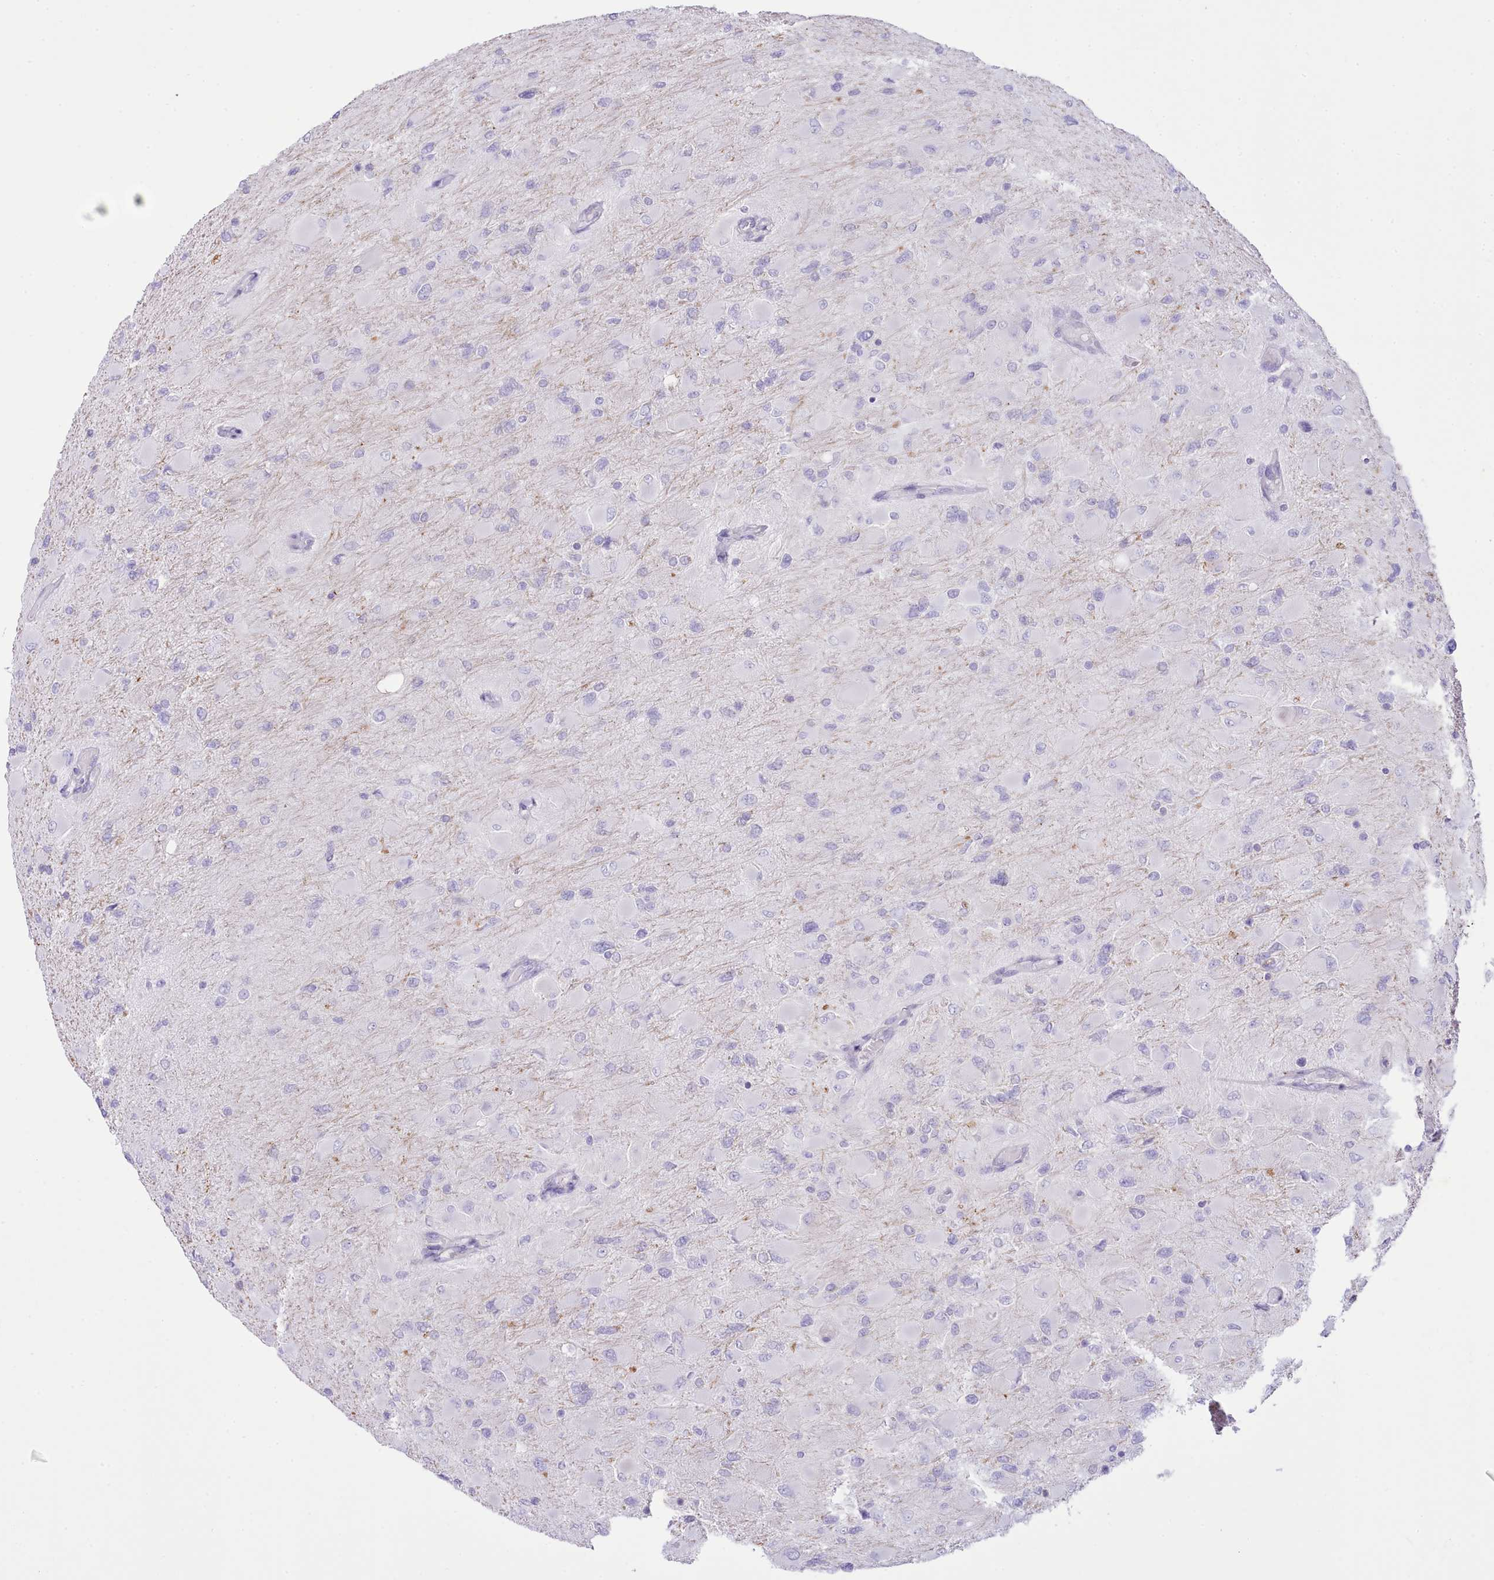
{"staining": {"intensity": "negative", "quantity": "none", "location": "none"}, "tissue": "glioma", "cell_type": "Tumor cells", "image_type": "cancer", "snomed": [{"axis": "morphology", "description": "Glioma, malignant, High grade"}, {"axis": "topography", "description": "Cerebral cortex"}], "caption": "High magnification brightfield microscopy of glioma stained with DAB (3,3'-diaminobenzidine) (brown) and counterstained with hematoxylin (blue): tumor cells show no significant staining. (DAB immunohistochemistry (IHC) with hematoxylin counter stain).", "gene": "MDFI", "patient": {"sex": "female", "age": 36}}